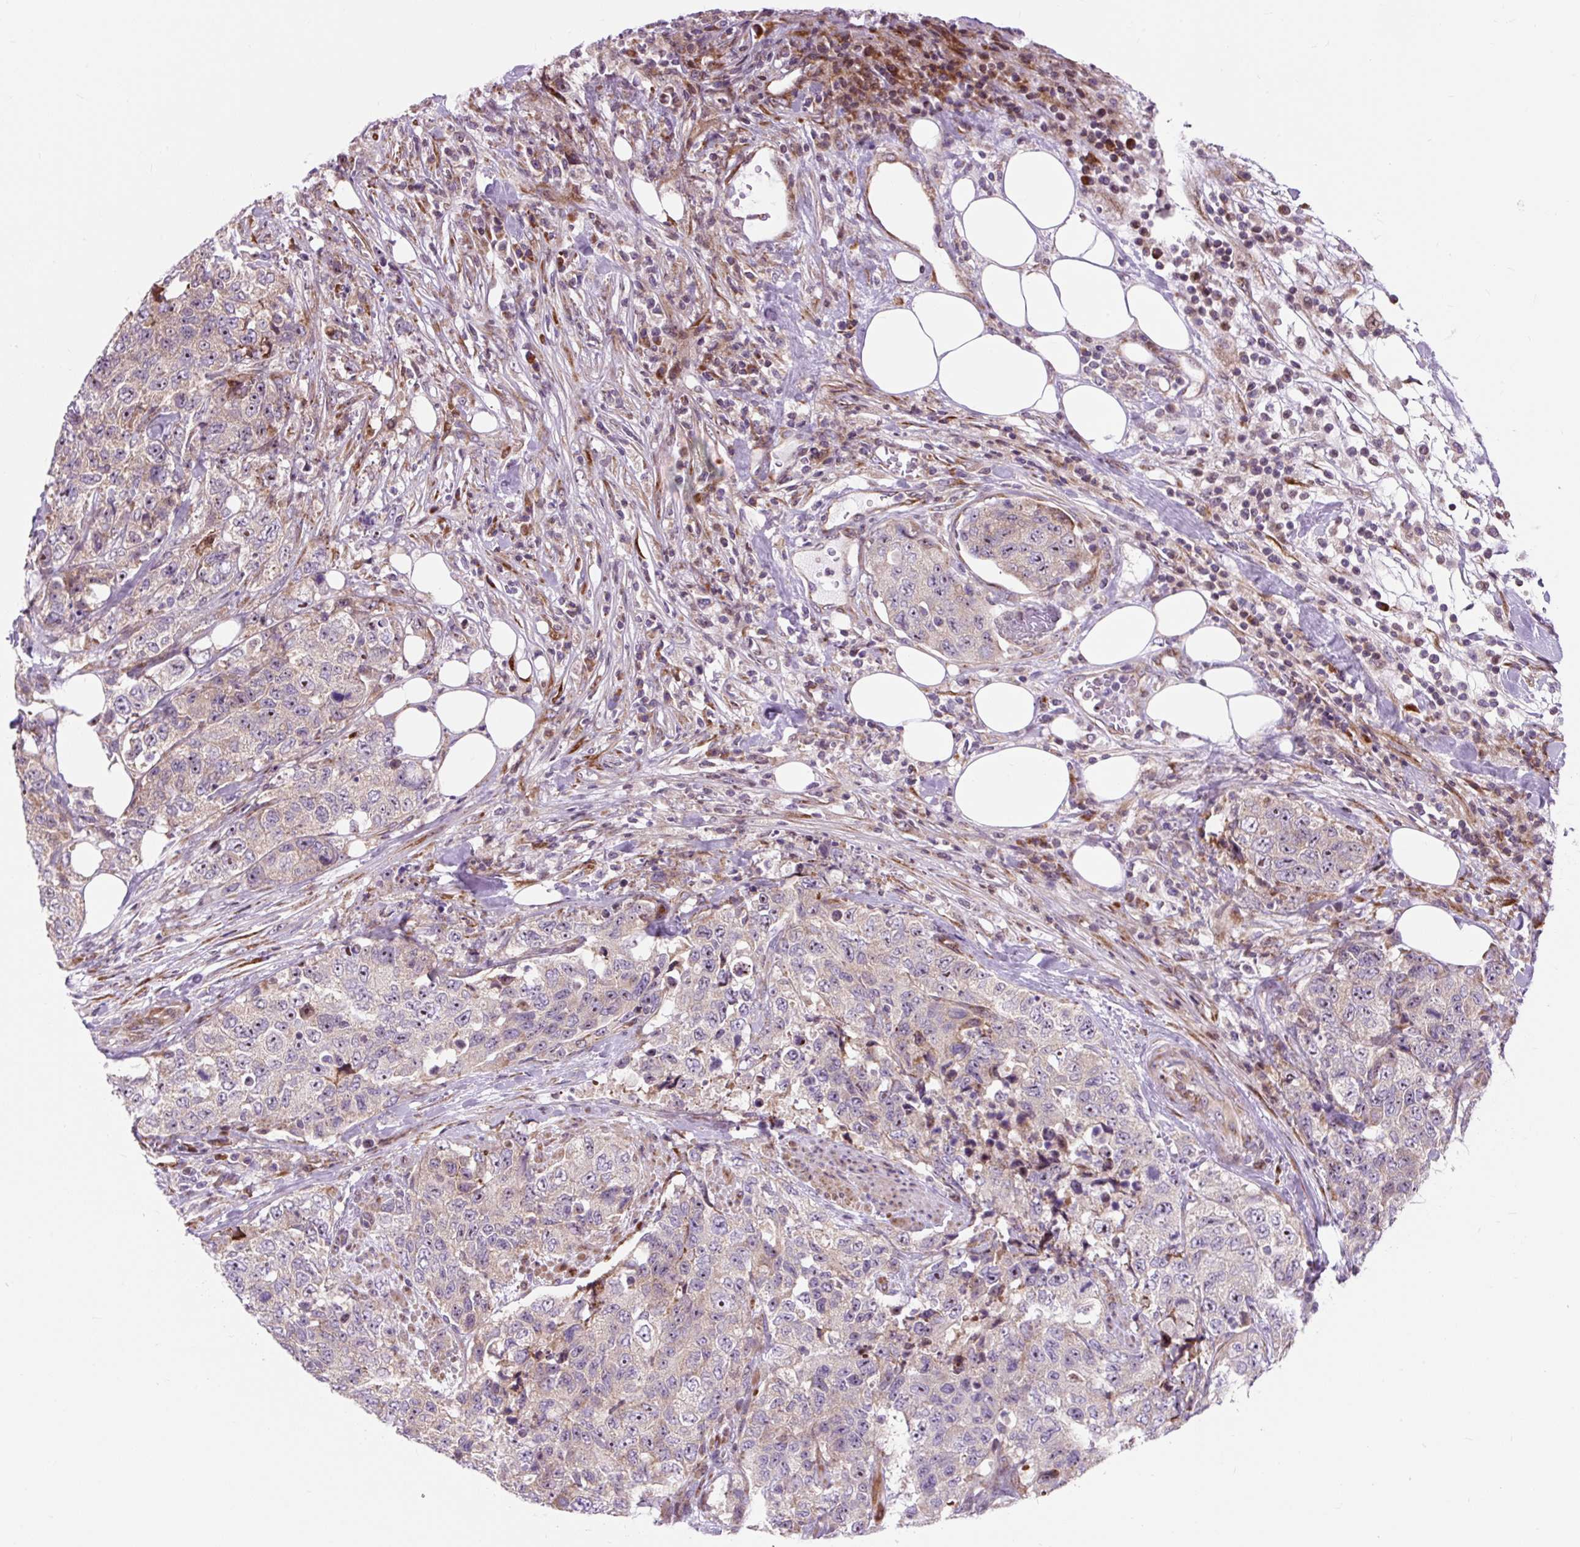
{"staining": {"intensity": "weak", "quantity": "<25%", "location": "cytoplasmic/membranous"}, "tissue": "urothelial cancer", "cell_type": "Tumor cells", "image_type": "cancer", "snomed": [{"axis": "morphology", "description": "Urothelial carcinoma, High grade"}, {"axis": "topography", "description": "Urinary bladder"}], "caption": "High magnification brightfield microscopy of urothelial carcinoma (high-grade) stained with DAB (3,3'-diaminobenzidine) (brown) and counterstained with hematoxylin (blue): tumor cells show no significant positivity.", "gene": "CISD3", "patient": {"sex": "female", "age": 78}}